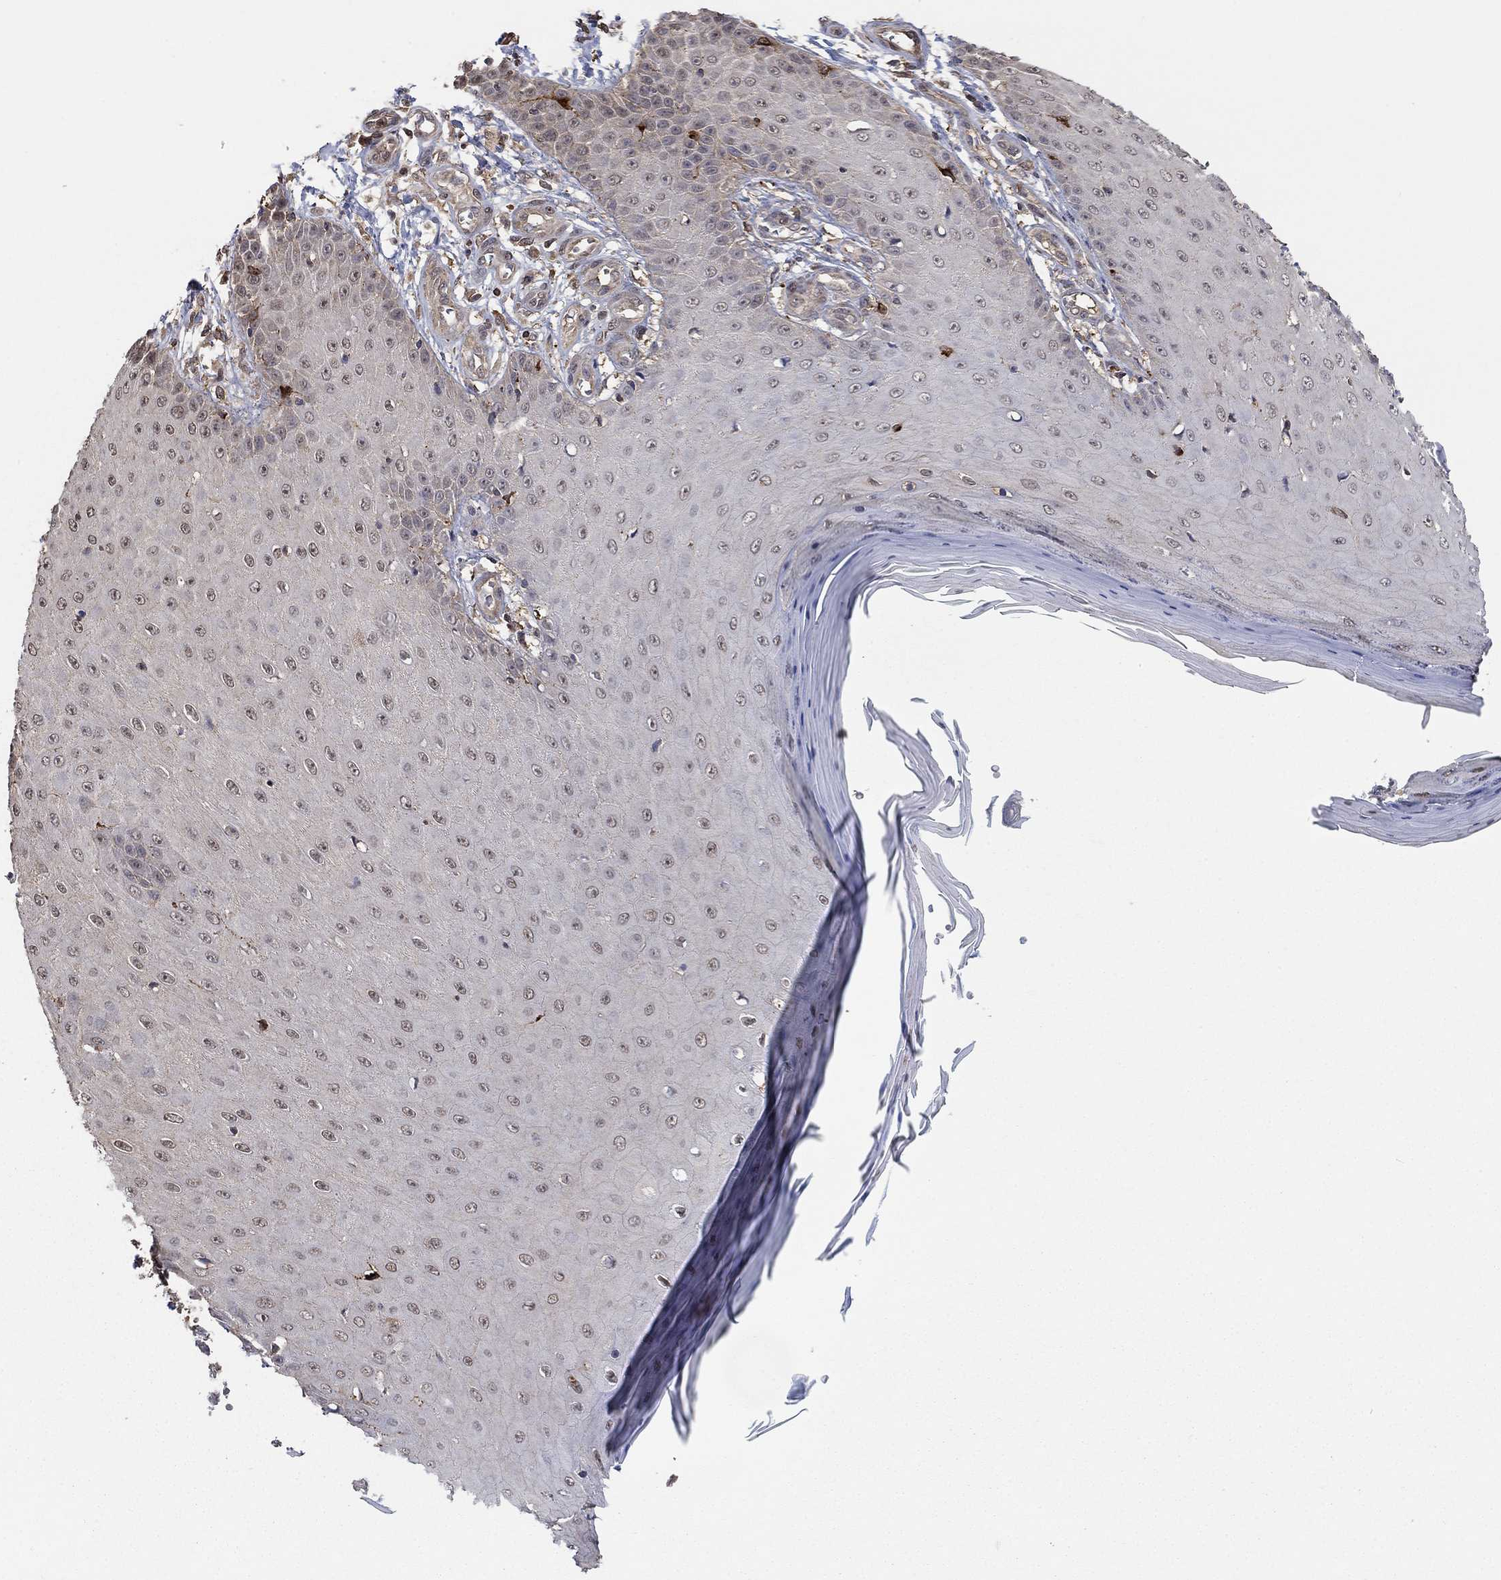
{"staining": {"intensity": "negative", "quantity": "none", "location": "none"}, "tissue": "skin cancer", "cell_type": "Tumor cells", "image_type": "cancer", "snomed": [{"axis": "morphology", "description": "Inflammation, NOS"}, {"axis": "morphology", "description": "Squamous cell carcinoma, NOS"}, {"axis": "topography", "description": "Skin"}], "caption": "Tumor cells are negative for protein expression in human skin squamous cell carcinoma.", "gene": "RNF114", "patient": {"sex": "male", "age": 70}}